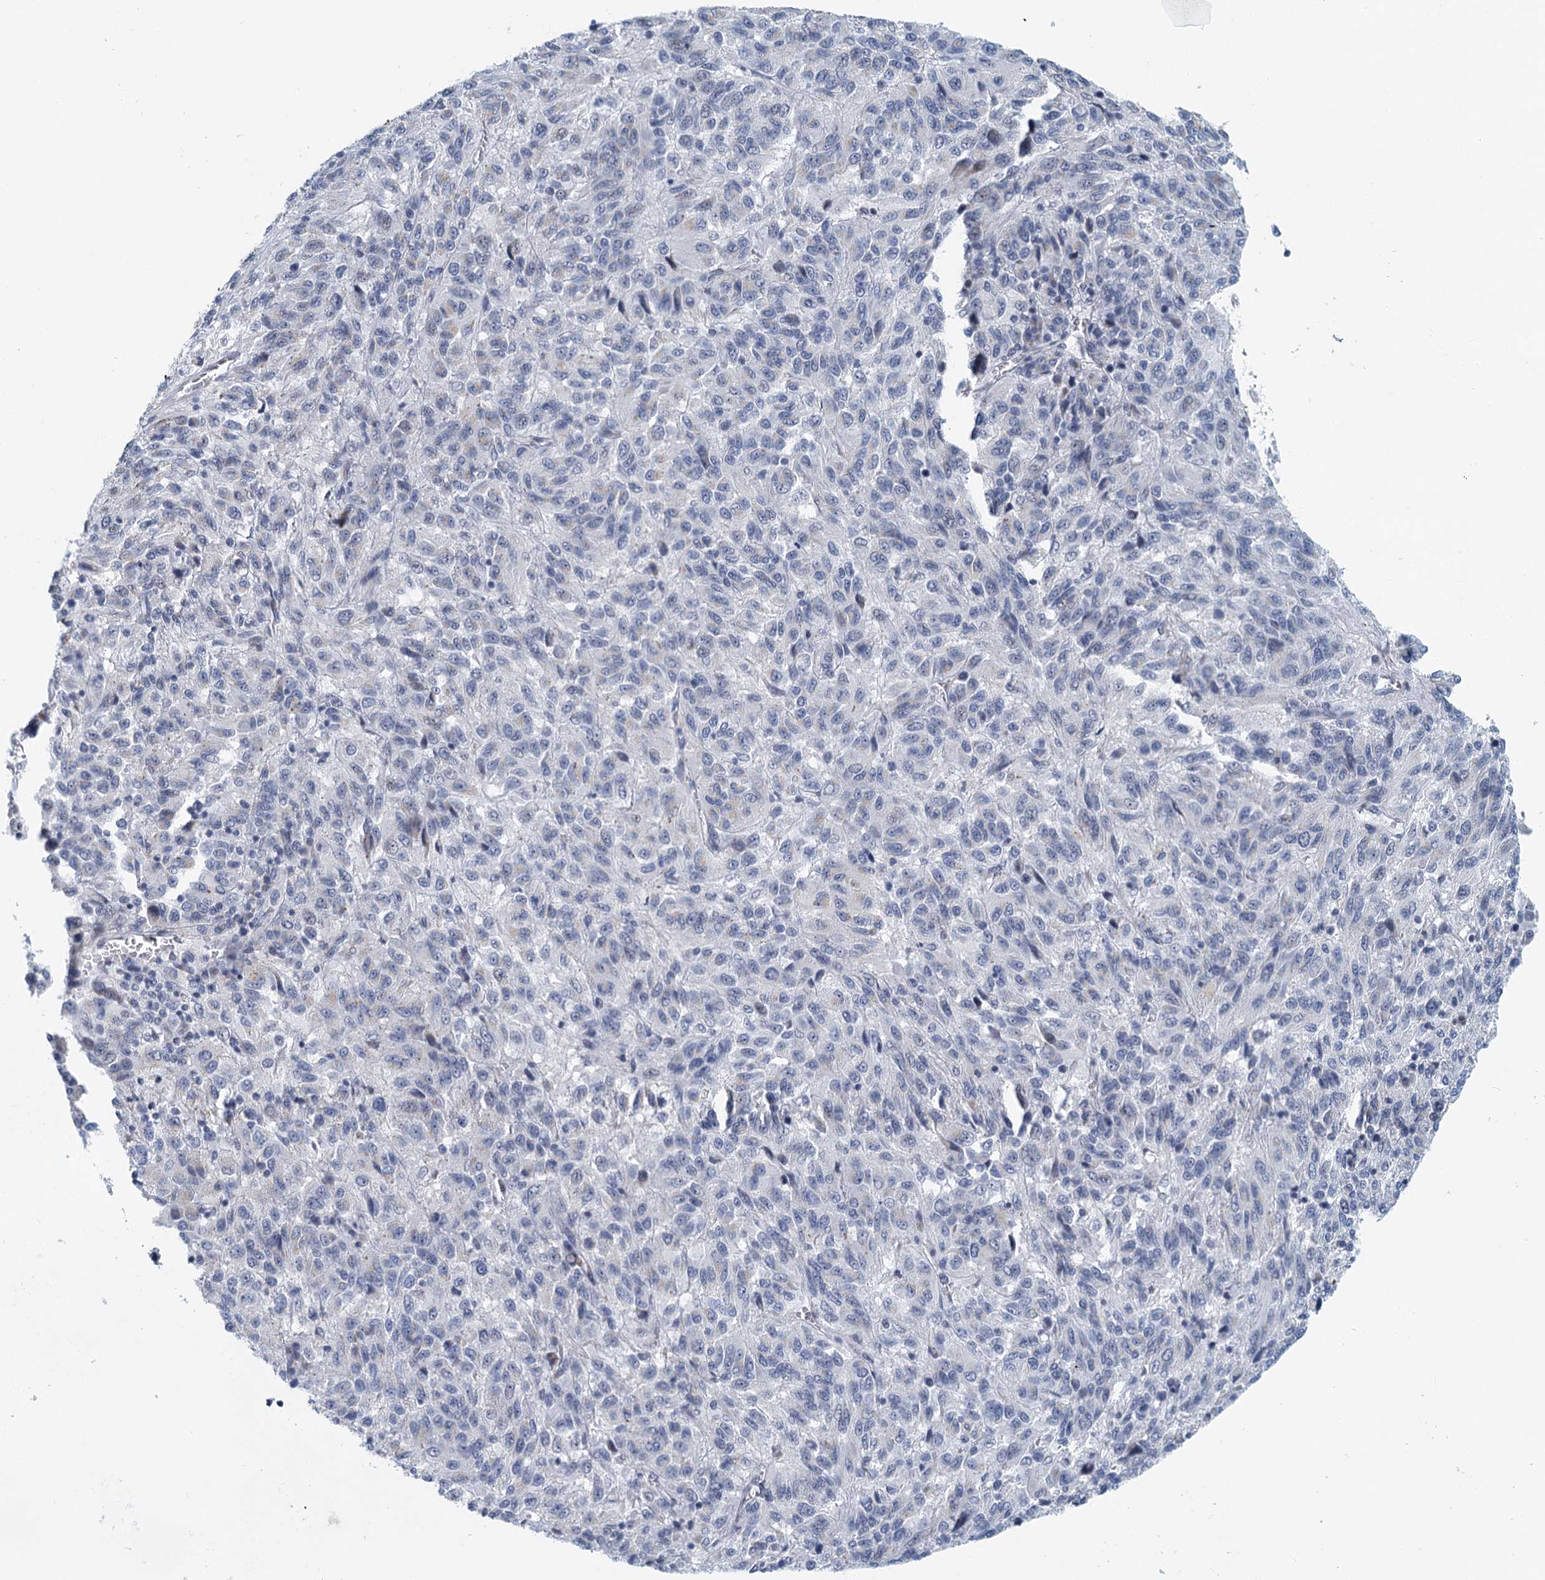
{"staining": {"intensity": "negative", "quantity": "none", "location": "none"}, "tissue": "melanoma", "cell_type": "Tumor cells", "image_type": "cancer", "snomed": [{"axis": "morphology", "description": "Malignant melanoma, Metastatic site"}, {"axis": "topography", "description": "Lung"}], "caption": "This is a photomicrograph of immunohistochemistry staining of malignant melanoma (metastatic site), which shows no expression in tumor cells.", "gene": "ZNF527", "patient": {"sex": "male", "age": 64}}